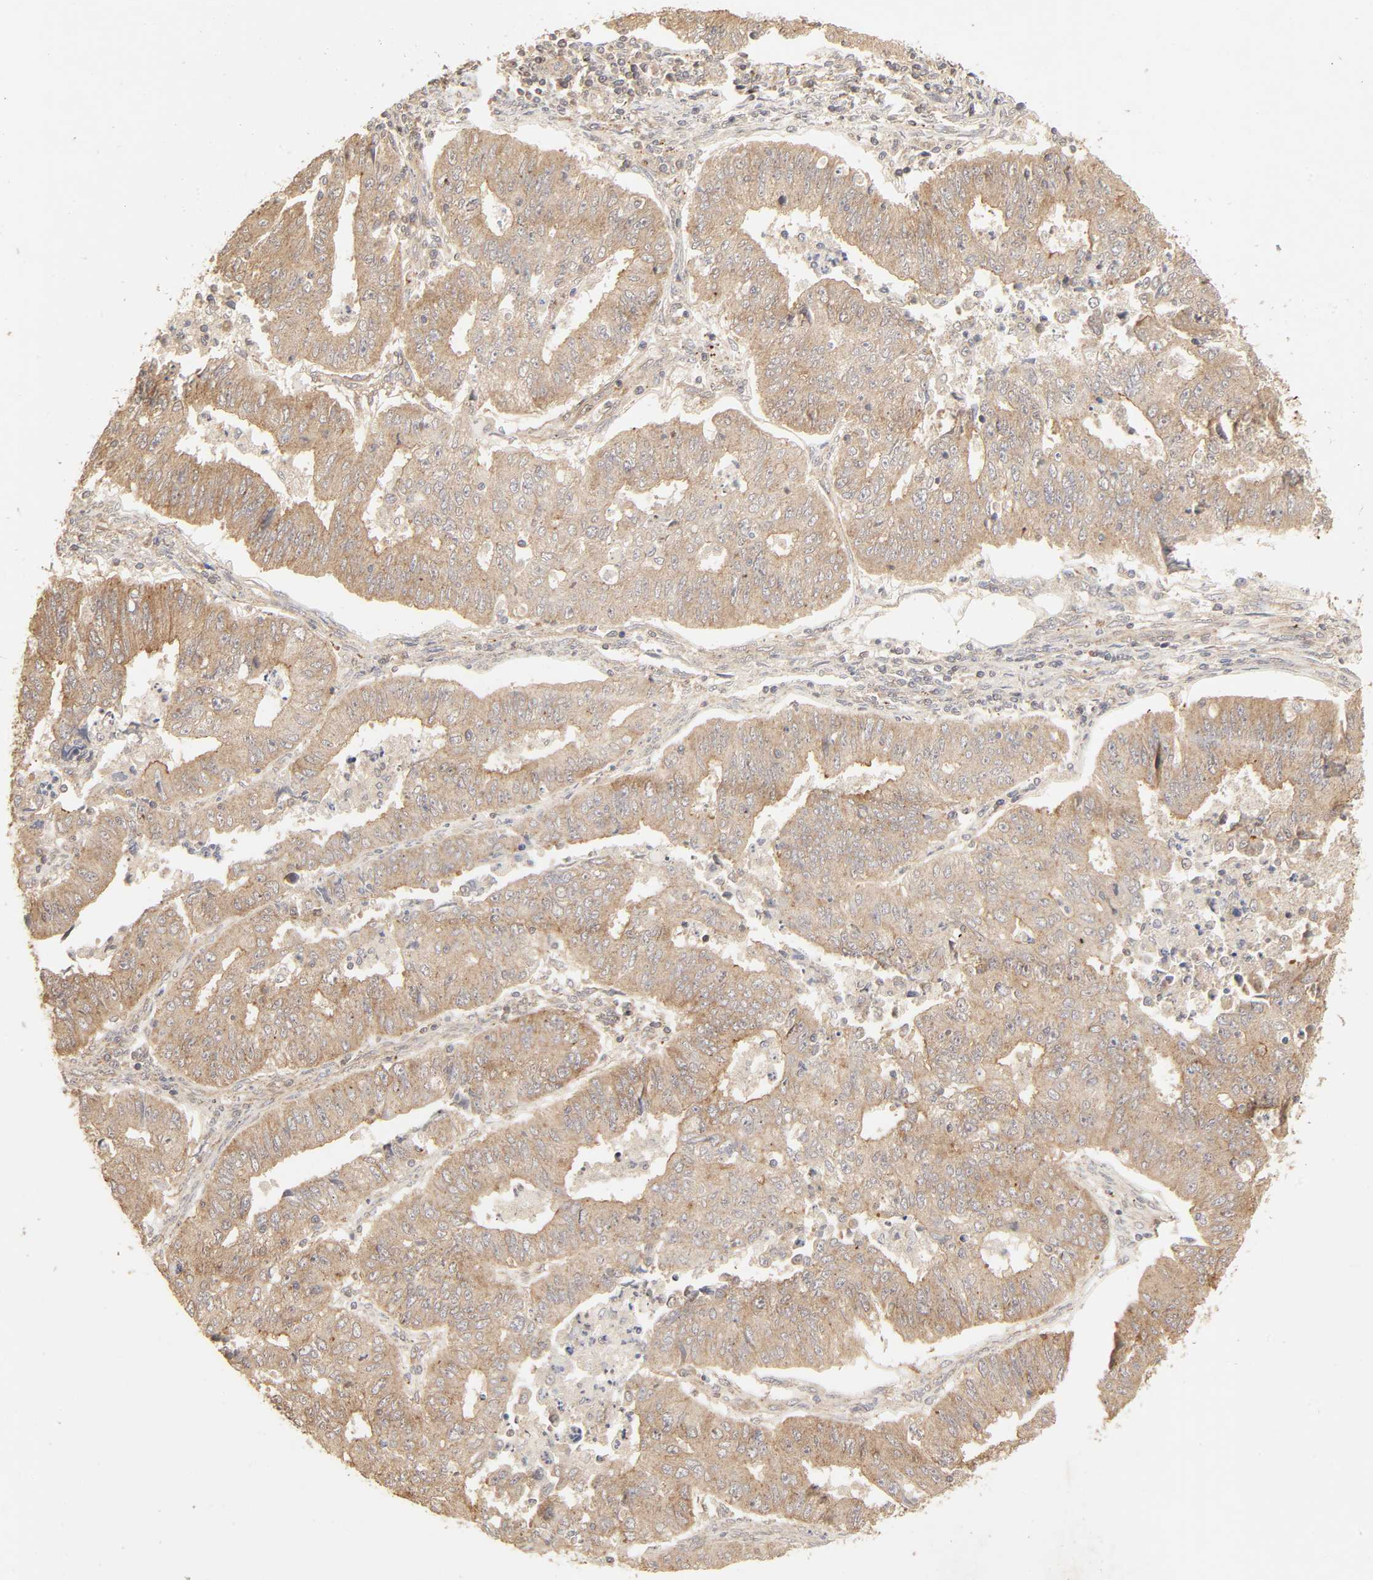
{"staining": {"intensity": "moderate", "quantity": ">75%", "location": "cytoplasmic/membranous"}, "tissue": "endometrial cancer", "cell_type": "Tumor cells", "image_type": "cancer", "snomed": [{"axis": "morphology", "description": "Adenocarcinoma, NOS"}, {"axis": "topography", "description": "Endometrium"}], "caption": "Endometrial adenocarcinoma stained for a protein (brown) displays moderate cytoplasmic/membranous positive positivity in about >75% of tumor cells.", "gene": "EPS8", "patient": {"sex": "female", "age": 42}}